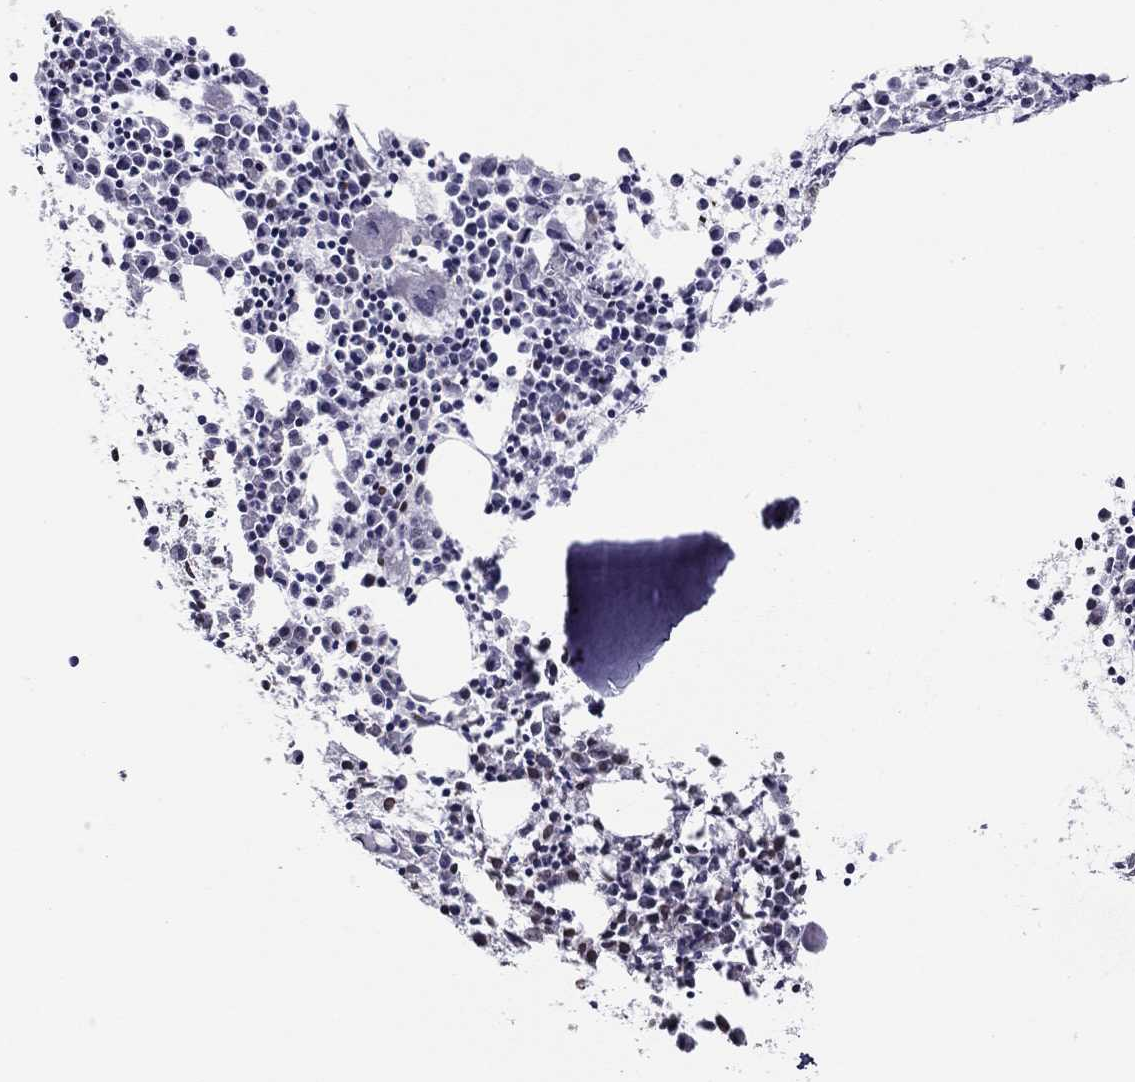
{"staining": {"intensity": "negative", "quantity": "none", "location": "none"}, "tissue": "bone marrow", "cell_type": "Hematopoietic cells", "image_type": "normal", "snomed": [{"axis": "morphology", "description": "Normal tissue, NOS"}, {"axis": "morphology", "description": "Inflammation, NOS"}, {"axis": "topography", "description": "Bone marrow"}], "caption": "A high-resolution micrograph shows immunohistochemistry (IHC) staining of unremarkable bone marrow, which reveals no significant staining in hematopoietic cells. (Immunohistochemistry, brightfield microscopy, high magnification).", "gene": "HCN1", "patient": {"sex": "male", "age": 3}}